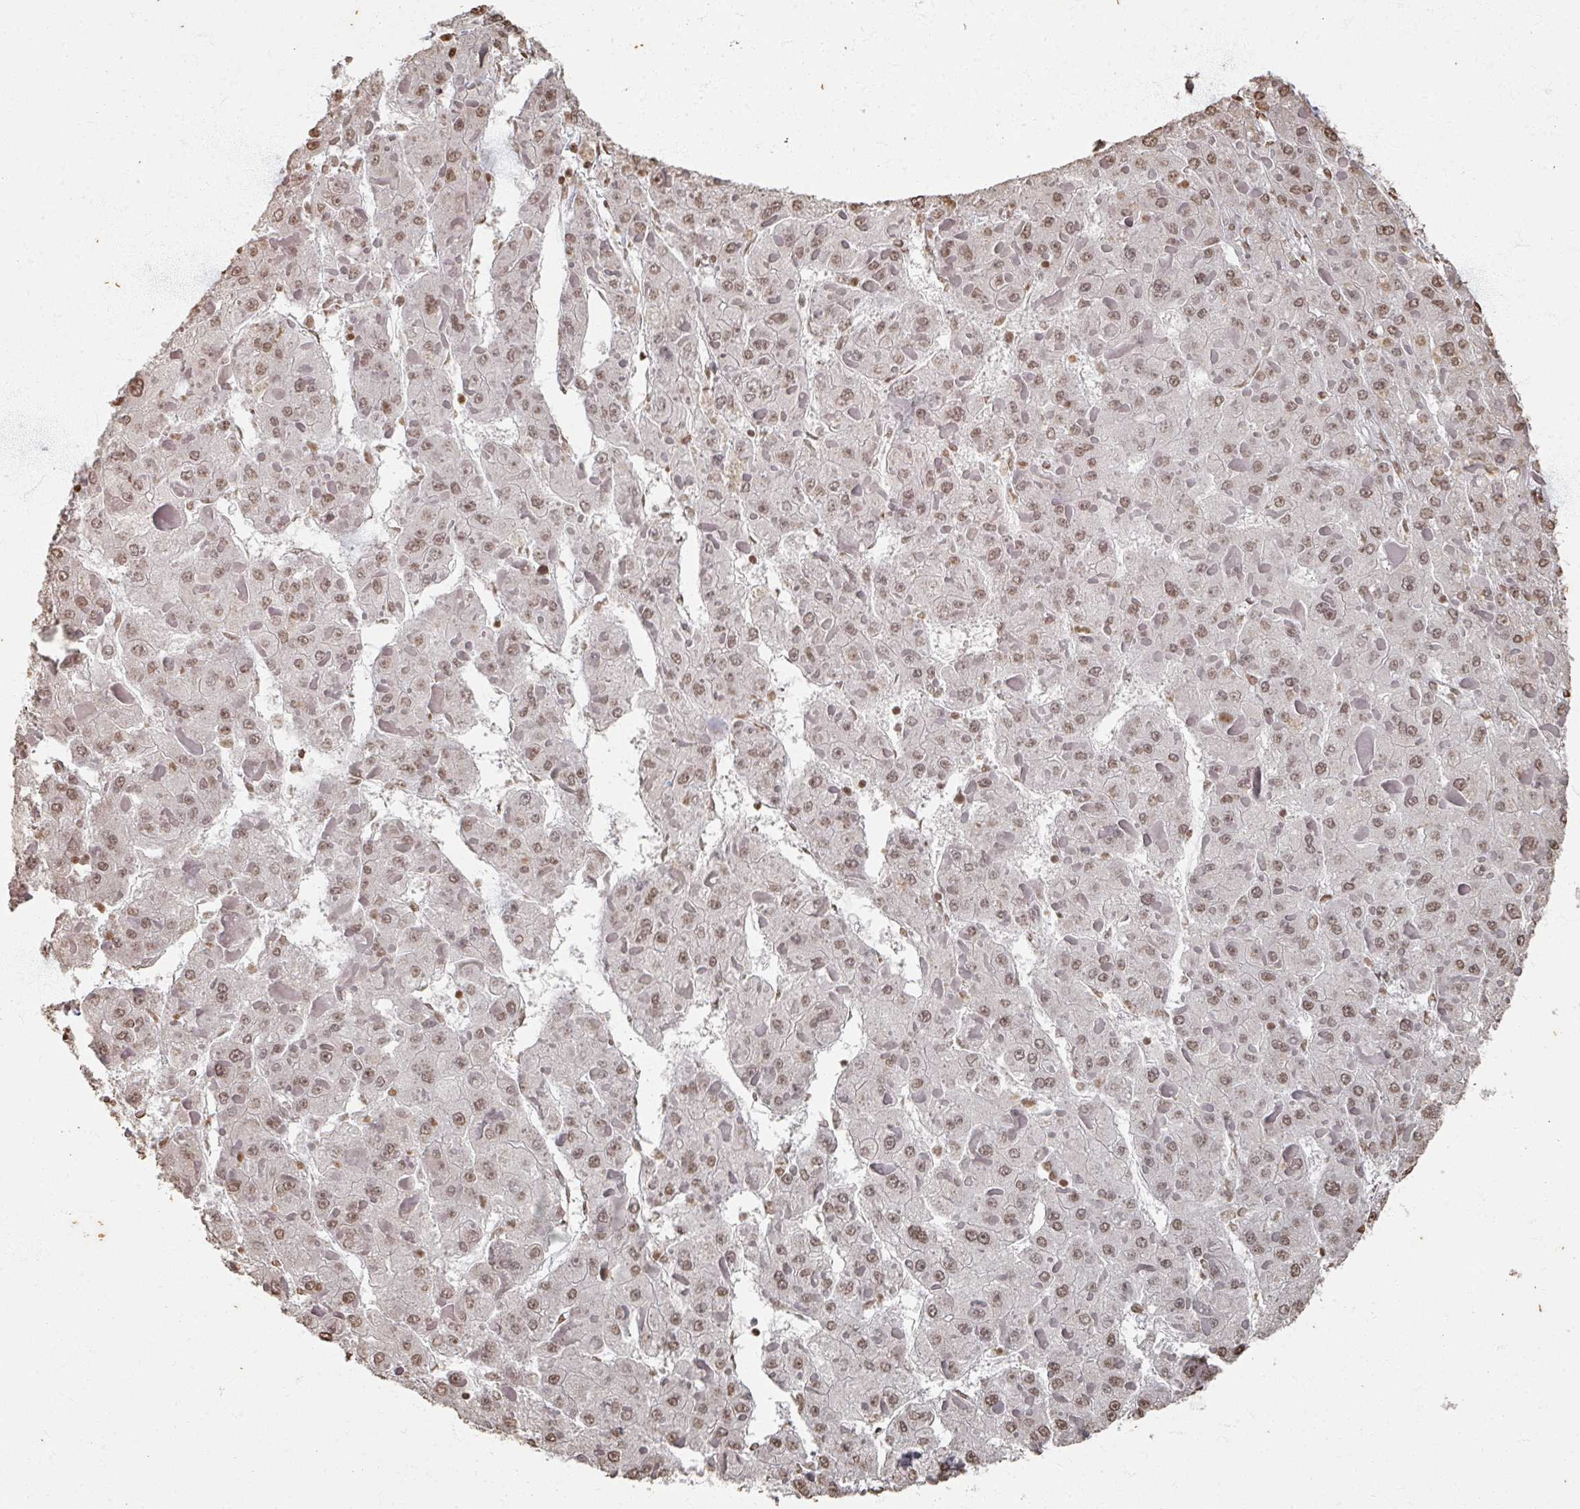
{"staining": {"intensity": "weak", "quantity": ">75%", "location": "nuclear"}, "tissue": "liver cancer", "cell_type": "Tumor cells", "image_type": "cancer", "snomed": [{"axis": "morphology", "description": "Carcinoma, Hepatocellular, NOS"}, {"axis": "topography", "description": "Liver"}], "caption": "The image demonstrates staining of liver cancer (hepatocellular carcinoma), revealing weak nuclear protein positivity (brown color) within tumor cells.", "gene": "DCUN1D5", "patient": {"sex": "female", "age": 73}}